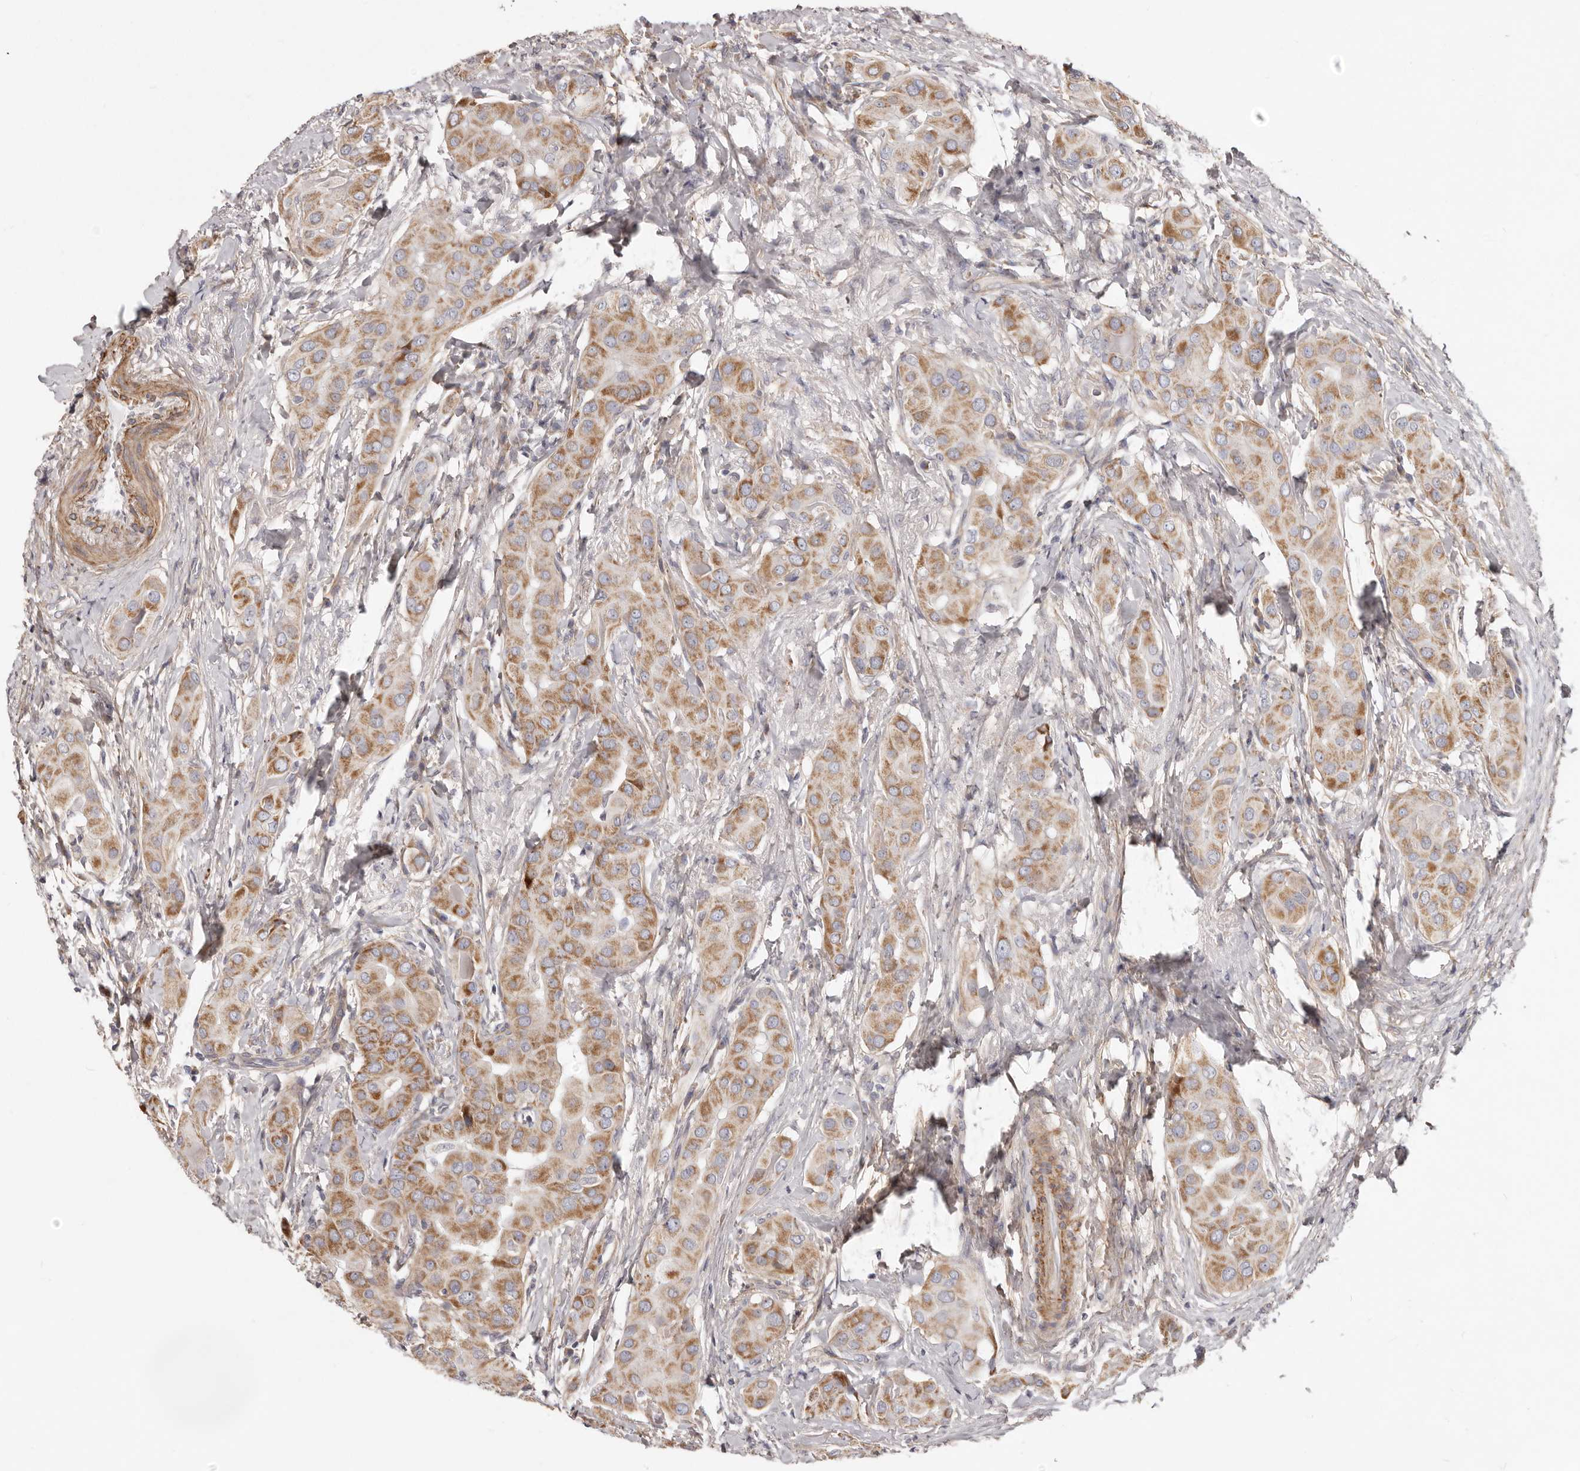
{"staining": {"intensity": "moderate", "quantity": ">75%", "location": "cytoplasmic/membranous"}, "tissue": "thyroid cancer", "cell_type": "Tumor cells", "image_type": "cancer", "snomed": [{"axis": "morphology", "description": "Papillary adenocarcinoma, NOS"}, {"axis": "topography", "description": "Thyroid gland"}], "caption": "A histopathology image of thyroid cancer (papillary adenocarcinoma) stained for a protein demonstrates moderate cytoplasmic/membranous brown staining in tumor cells.", "gene": "MRPS10", "patient": {"sex": "male", "age": 33}}